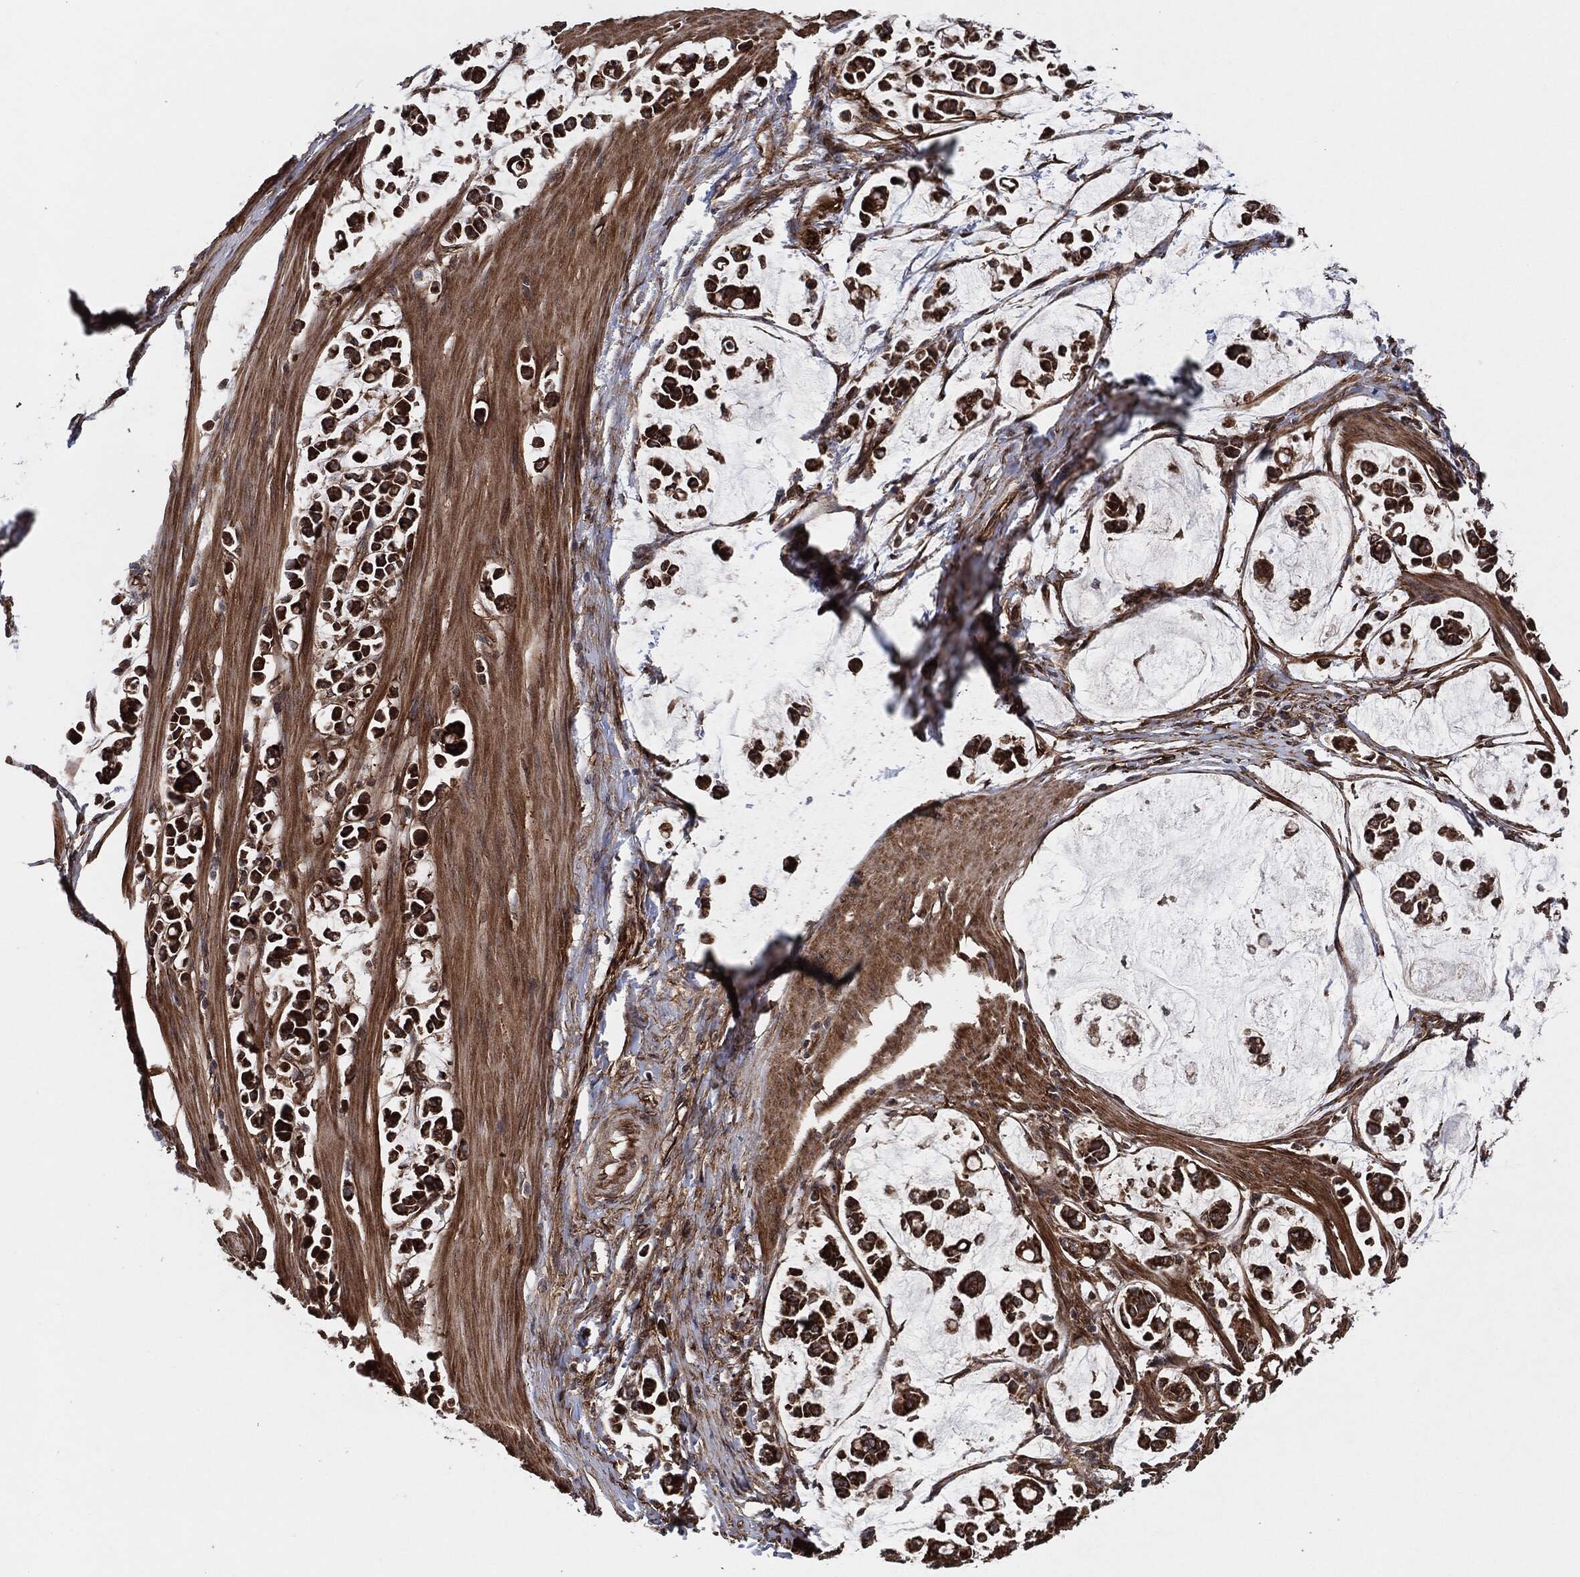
{"staining": {"intensity": "strong", "quantity": ">75%", "location": "cytoplasmic/membranous"}, "tissue": "stomach cancer", "cell_type": "Tumor cells", "image_type": "cancer", "snomed": [{"axis": "morphology", "description": "Adenocarcinoma, NOS"}, {"axis": "topography", "description": "Stomach"}], "caption": "The micrograph displays staining of adenocarcinoma (stomach), revealing strong cytoplasmic/membranous protein staining (brown color) within tumor cells.", "gene": "BCAR1", "patient": {"sex": "male", "age": 82}}